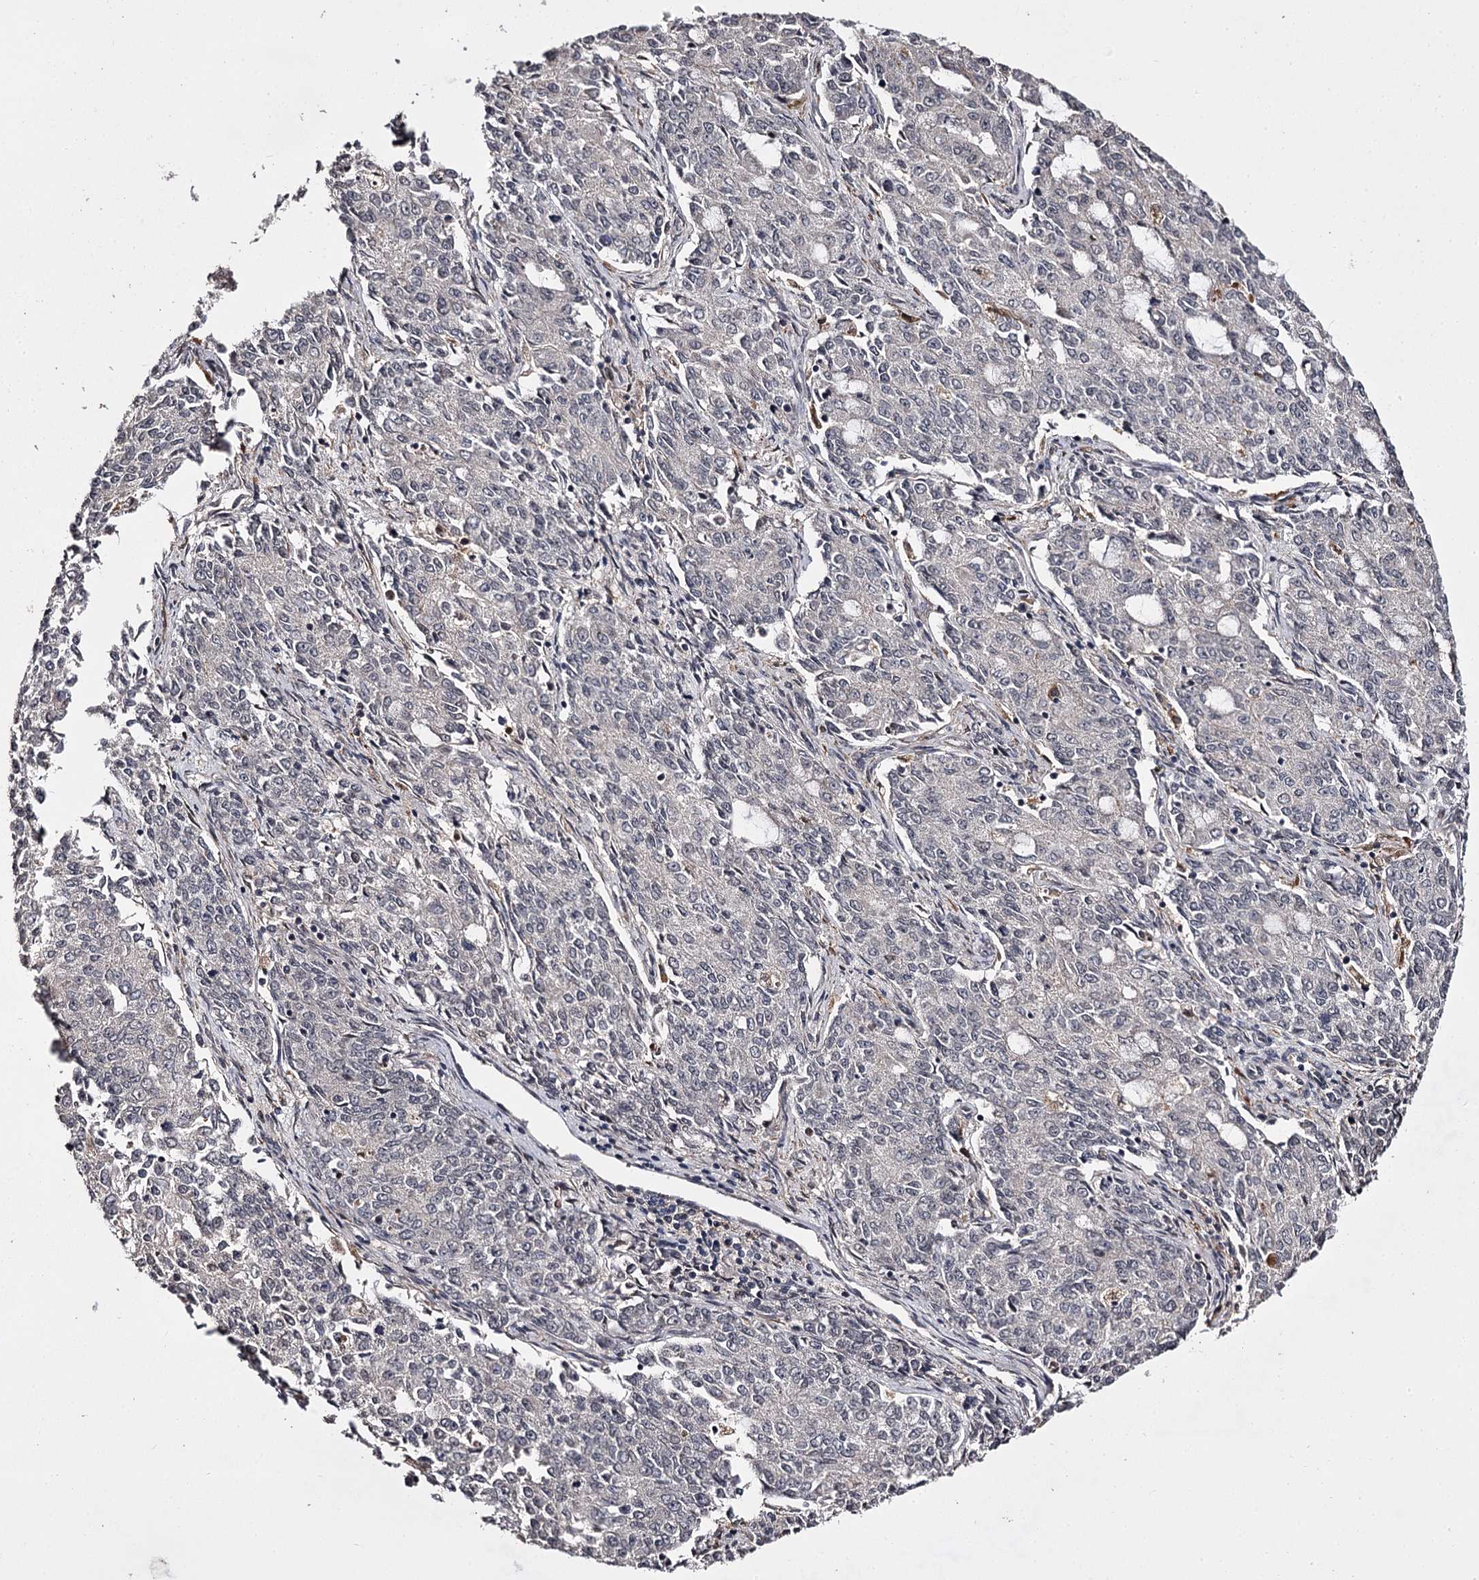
{"staining": {"intensity": "negative", "quantity": "none", "location": "none"}, "tissue": "endometrial cancer", "cell_type": "Tumor cells", "image_type": "cancer", "snomed": [{"axis": "morphology", "description": "Adenocarcinoma, NOS"}, {"axis": "topography", "description": "Endometrium"}], "caption": "Endometrial cancer (adenocarcinoma) stained for a protein using immunohistochemistry (IHC) displays no expression tumor cells.", "gene": "SLC32A1", "patient": {"sex": "female", "age": 50}}